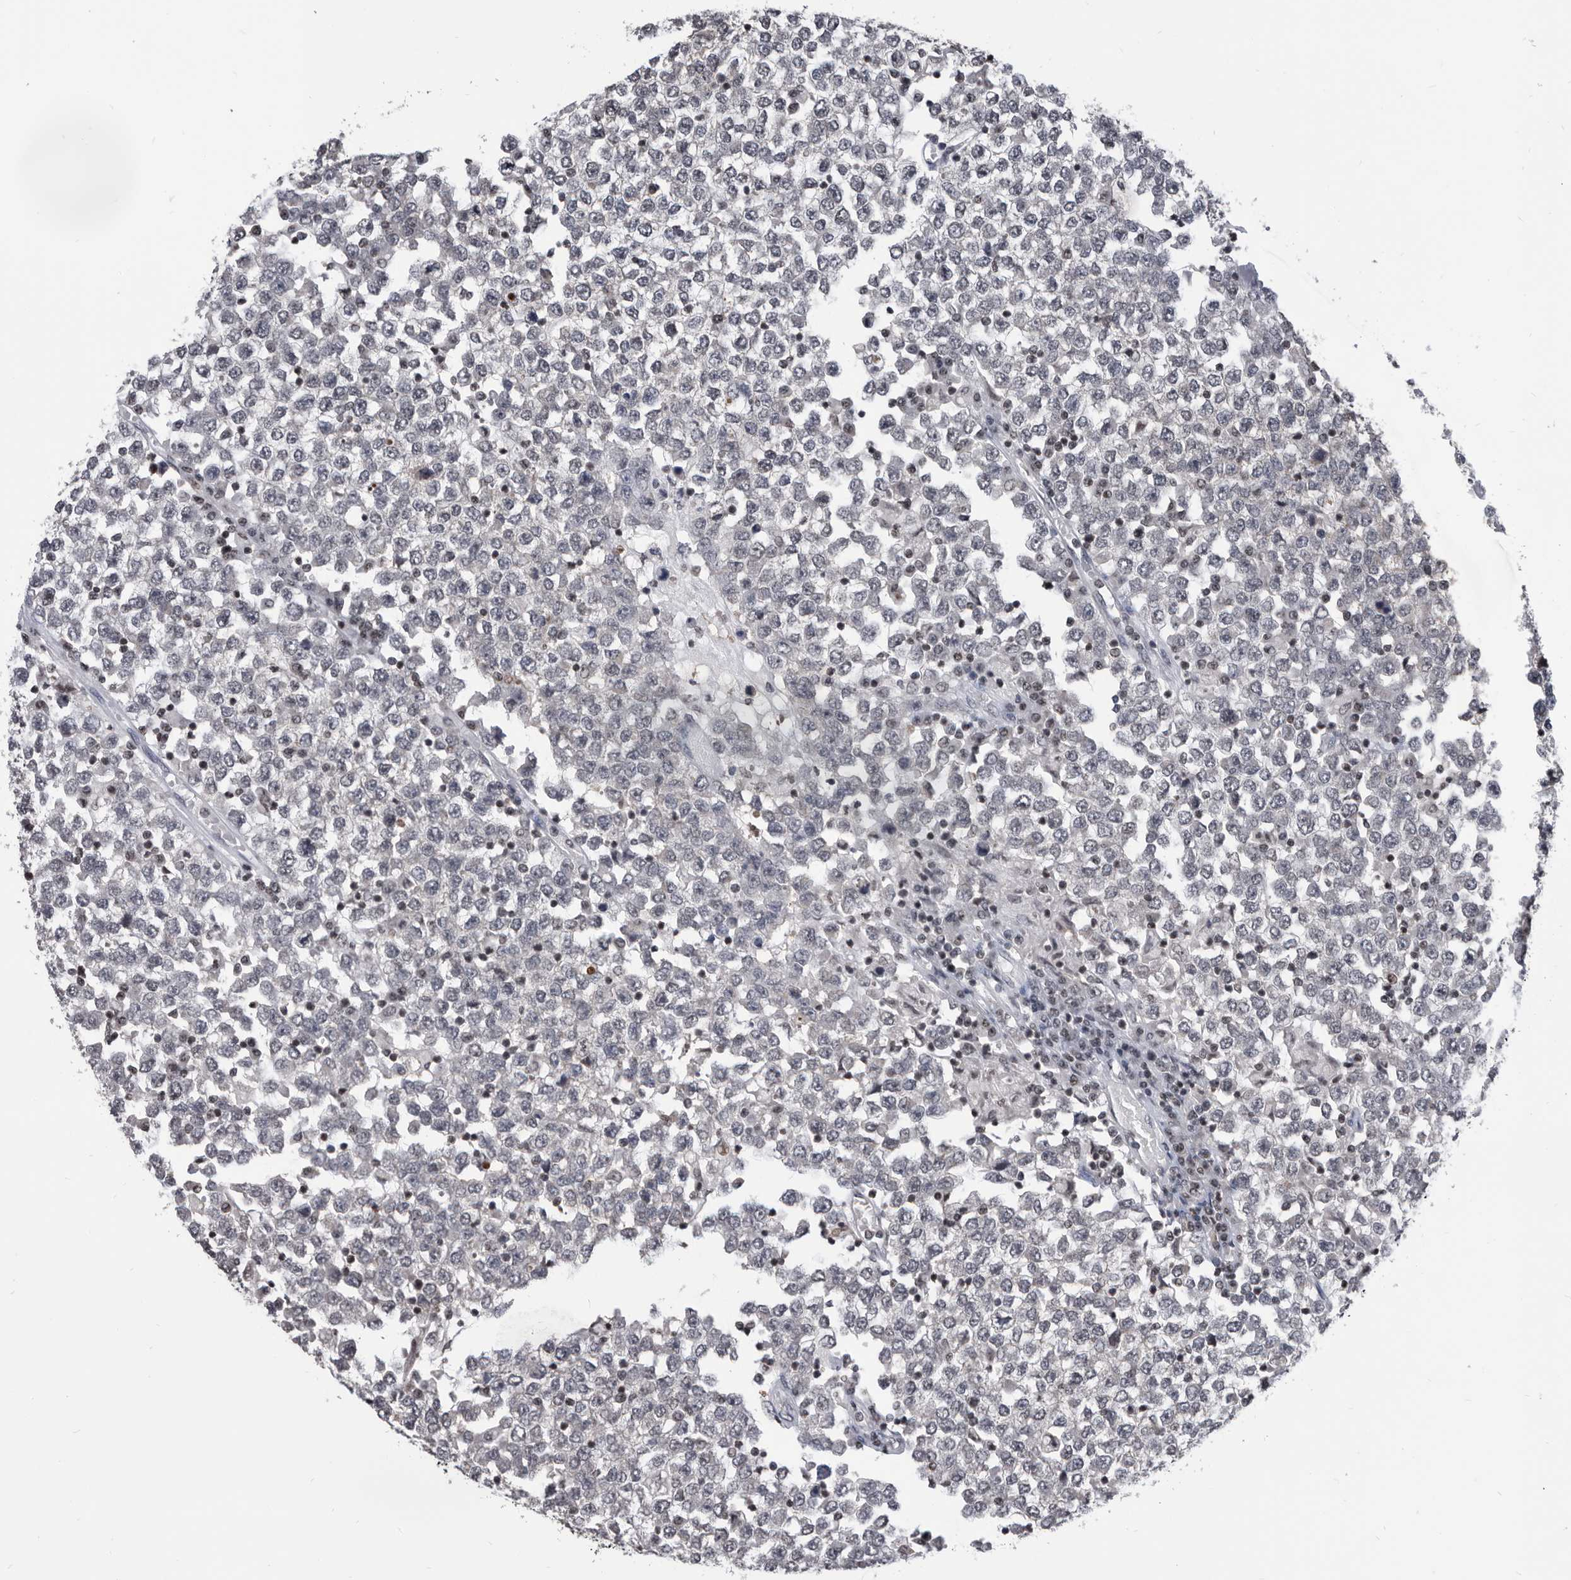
{"staining": {"intensity": "weak", "quantity": "<25%", "location": "nuclear"}, "tissue": "testis cancer", "cell_type": "Tumor cells", "image_type": "cancer", "snomed": [{"axis": "morphology", "description": "Seminoma, NOS"}, {"axis": "topography", "description": "Testis"}], "caption": "The immunohistochemistry (IHC) photomicrograph has no significant expression in tumor cells of seminoma (testis) tissue.", "gene": "TSTD1", "patient": {"sex": "male", "age": 65}}